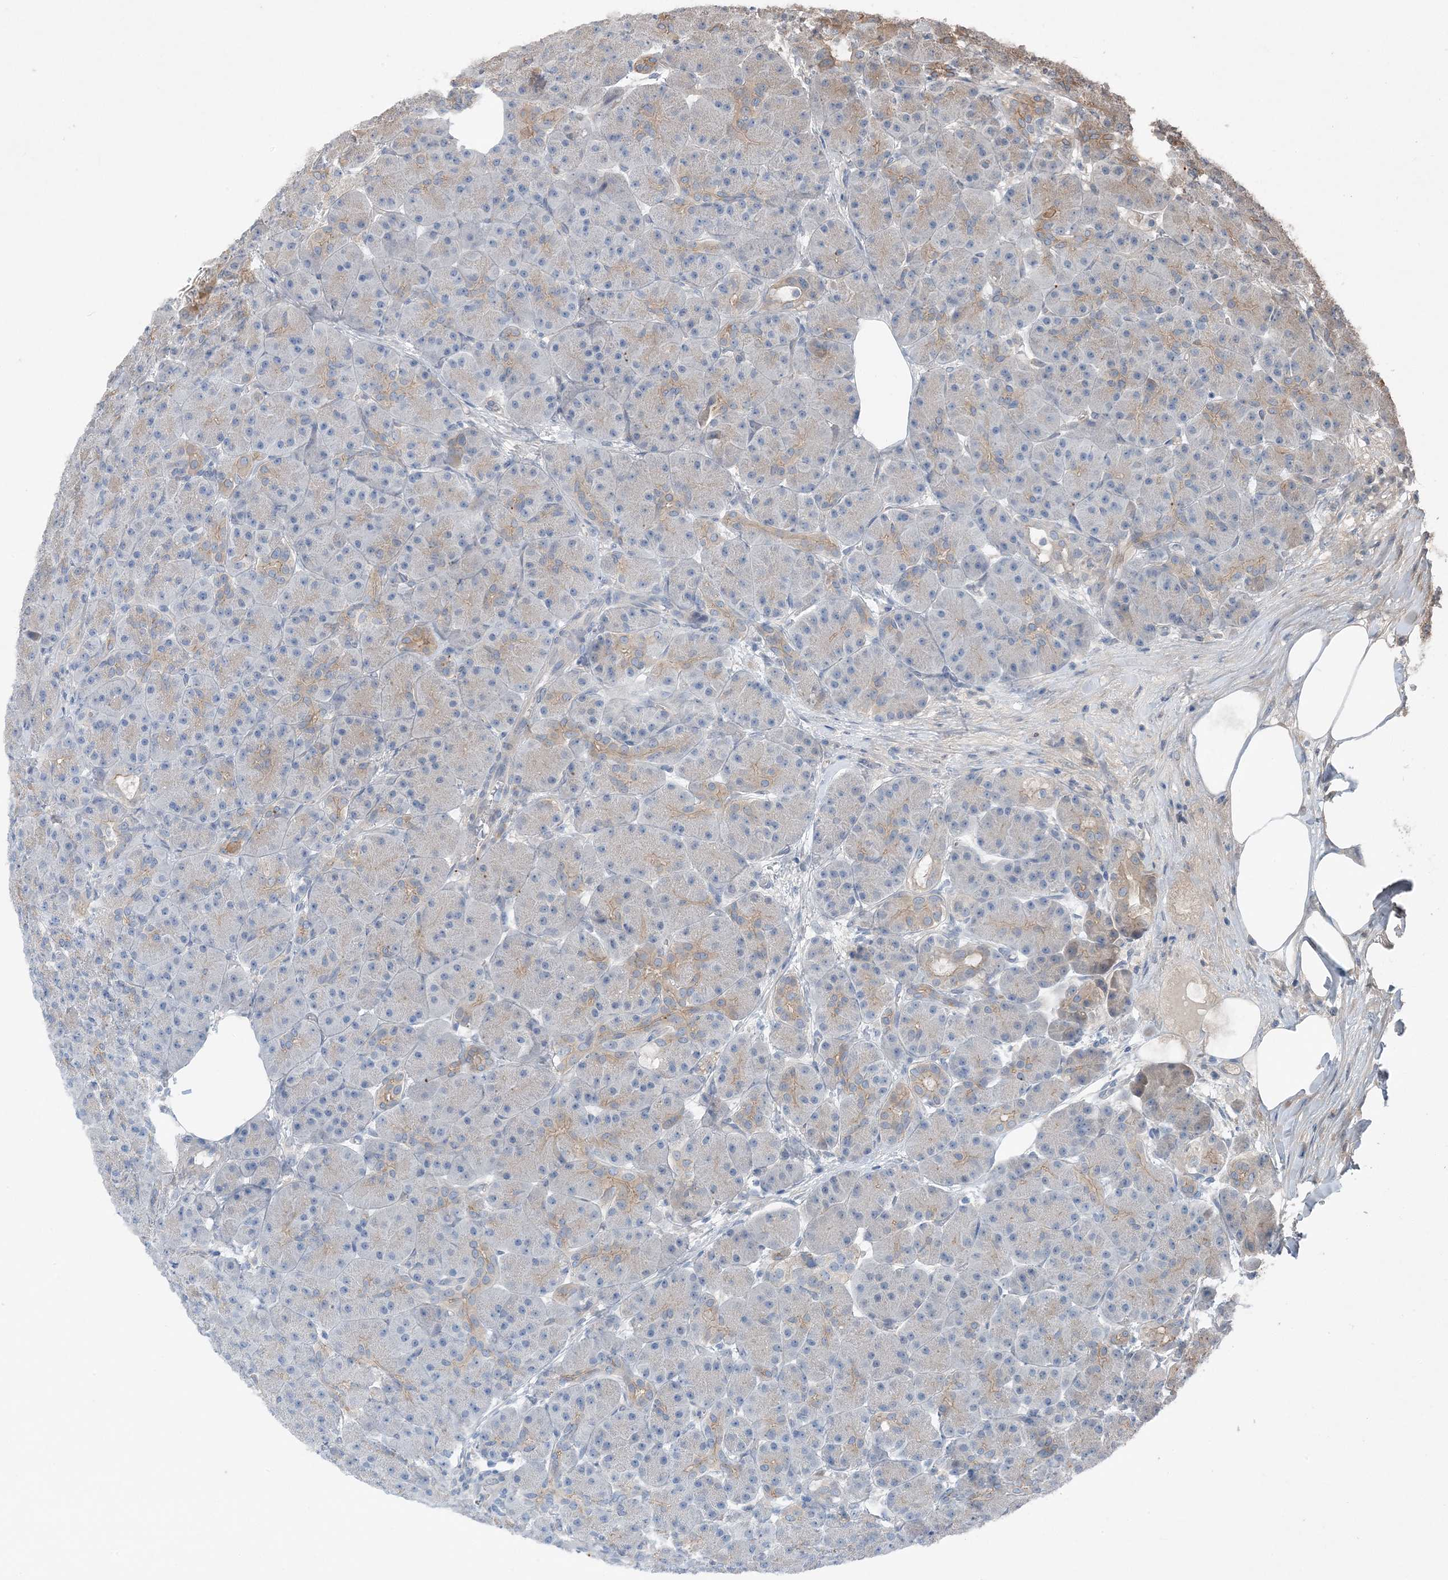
{"staining": {"intensity": "weak", "quantity": "<25%", "location": "cytoplasmic/membranous"}, "tissue": "pancreas", "cell_type": "Exocrine glandular cells", "image_type": "normal", "snomed": [{"axis": "morphology", "description": "Normal tissue, NOS"}, {"axis": "topography", "description": "Pancreas"}], "caption": "This photomicrograph is of unremarkable pancreas stained with IHC to label a protein in brown with the nuclei are counter-stained blue. There is no expression in exocrine glandular cells.", "gene": "NCOA7", "patient": {"sex": "male", "age": 63}}